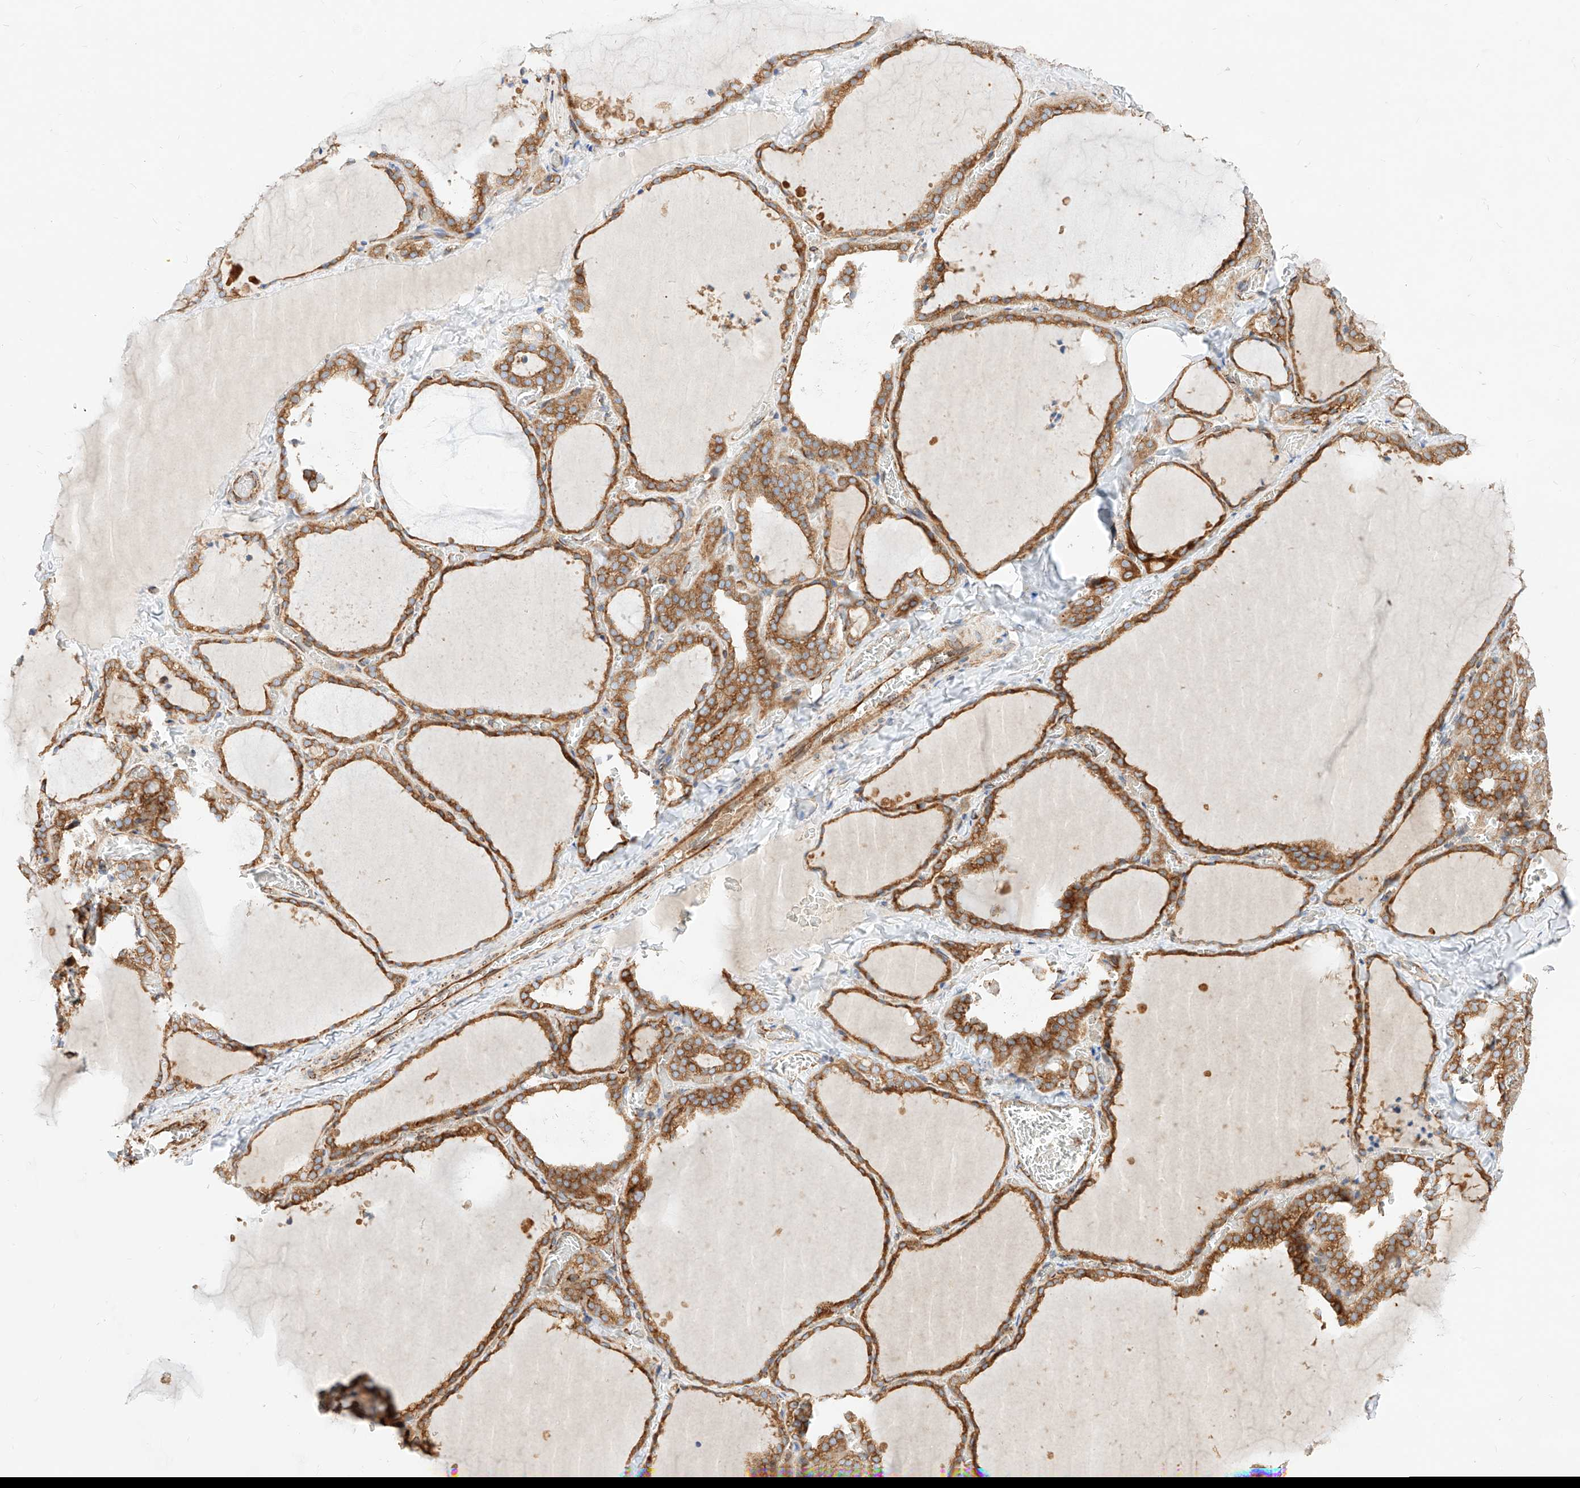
{"staining": {"intensity": "moderate", "quantity": ">75%", "location": "cytoplasmic/membranous"}, "tissue": "thyroid gland", "cell_type": "Glandular cells", "image_type": "normal", "snomed": [{"axis": "morphology", "description": "Normal tissue, NOS"}, {"axis": "topography", "description": "Thyroid gland"}], "caption": "Immunohistochemistry (IHC) (DAB) staining of unremarkable thyroid gland displays moderate cytoplasmic/membranous protein positivity in approximately >75% of glandular cells.", "gene": "CSGALNACT2", "patient": {"sex": "female", "age": 22}}